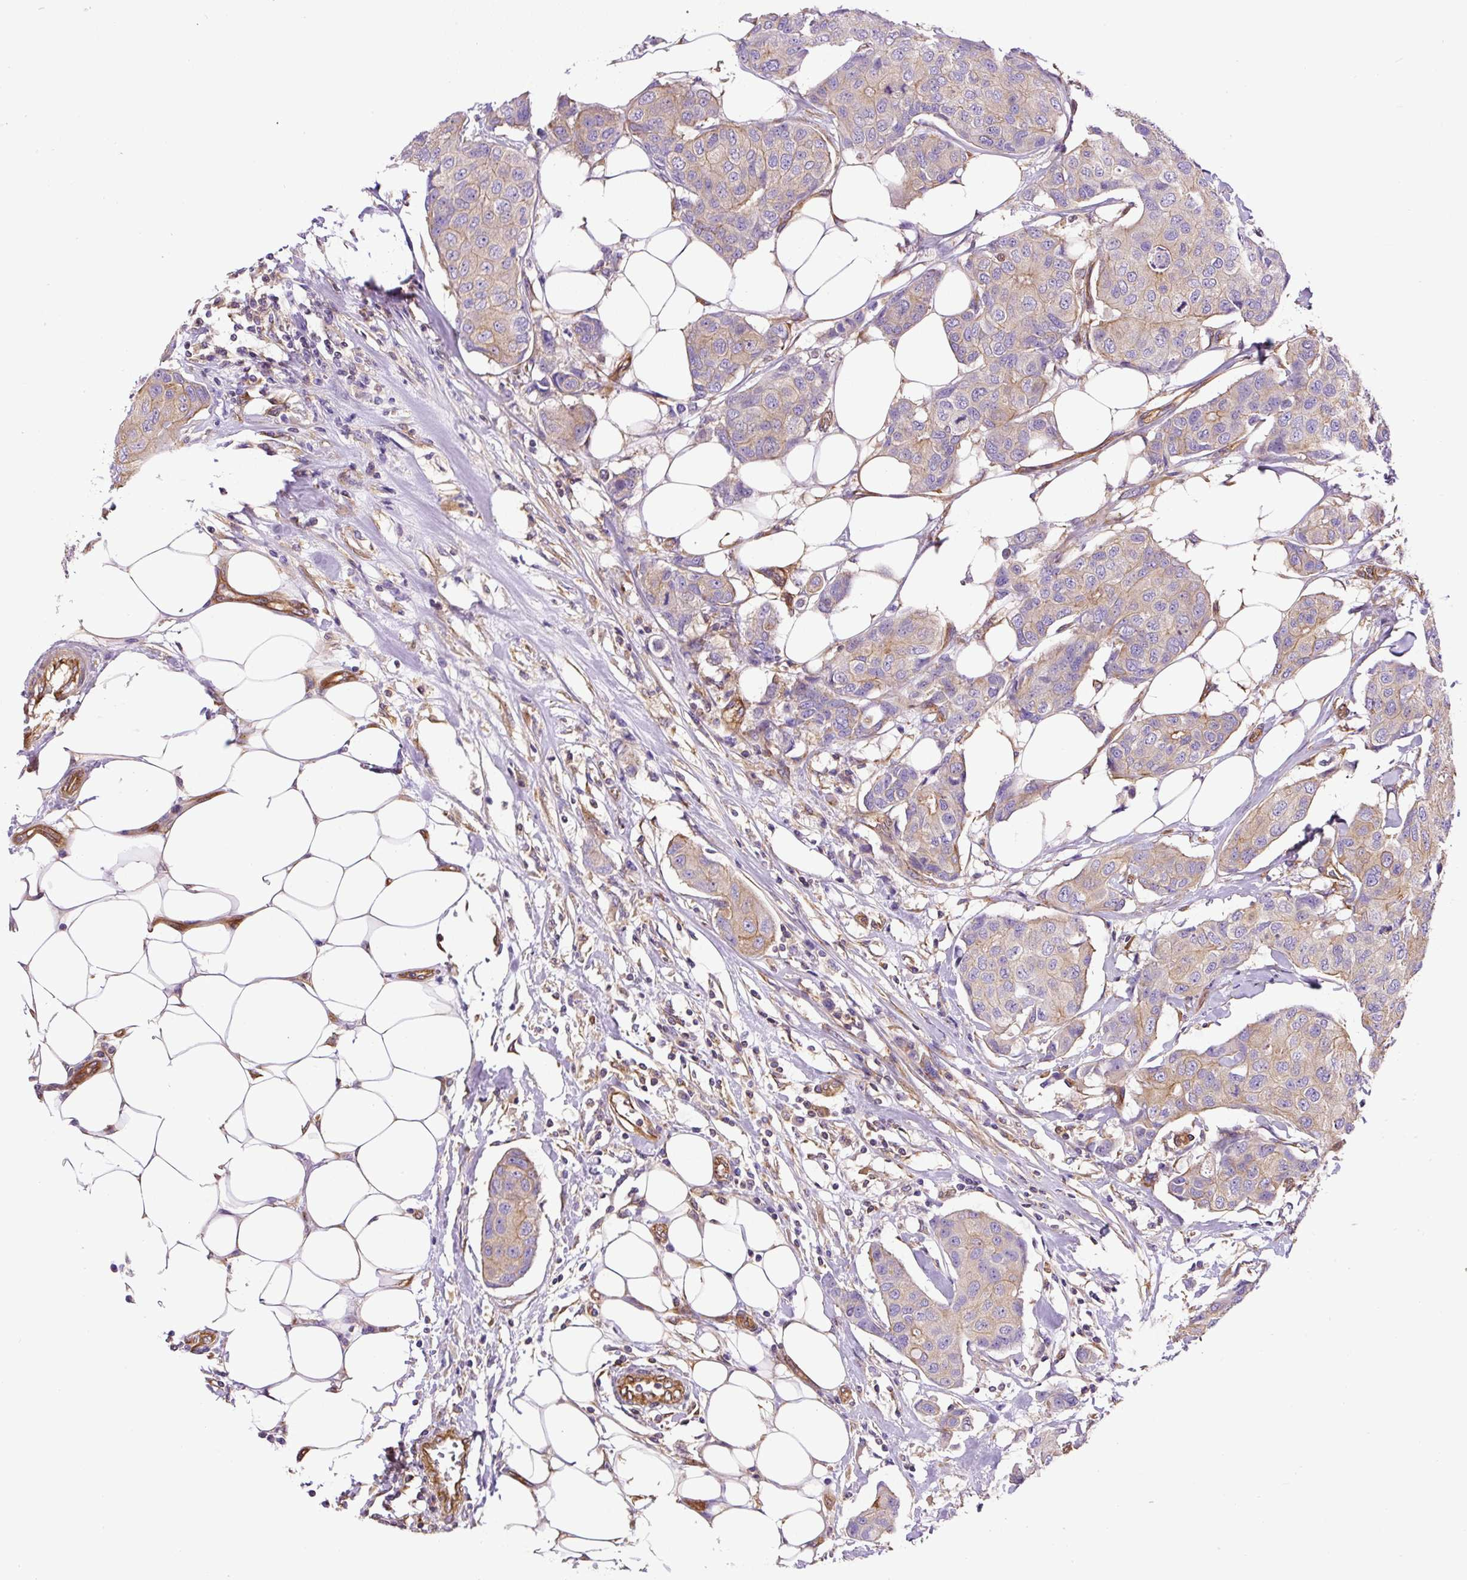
{"staining": {"intensity": "weak", "quantity": "<25%", "location": "cytoplasmic/membranous"}, "tissue": "breast cancer", "cell_type": "Tumor cells", "image_type": "cancer", "snomed": [{"axis": "morphology", "description": "Duct carcinoma"}, {"axis": "topography", "description": "Breast"}, {"axis": "topography", "description": "Lymph node"}], "caption": "An immunohistochemistry histopathology image of breast cancer (infiltrating ductal carcinoma) is shown. There is no staining in tumor cells of breast cancer (infiltrating ductal carcinoma).", "gene": "DCTN1", "patient": {"sex": "female", "age": 80}}